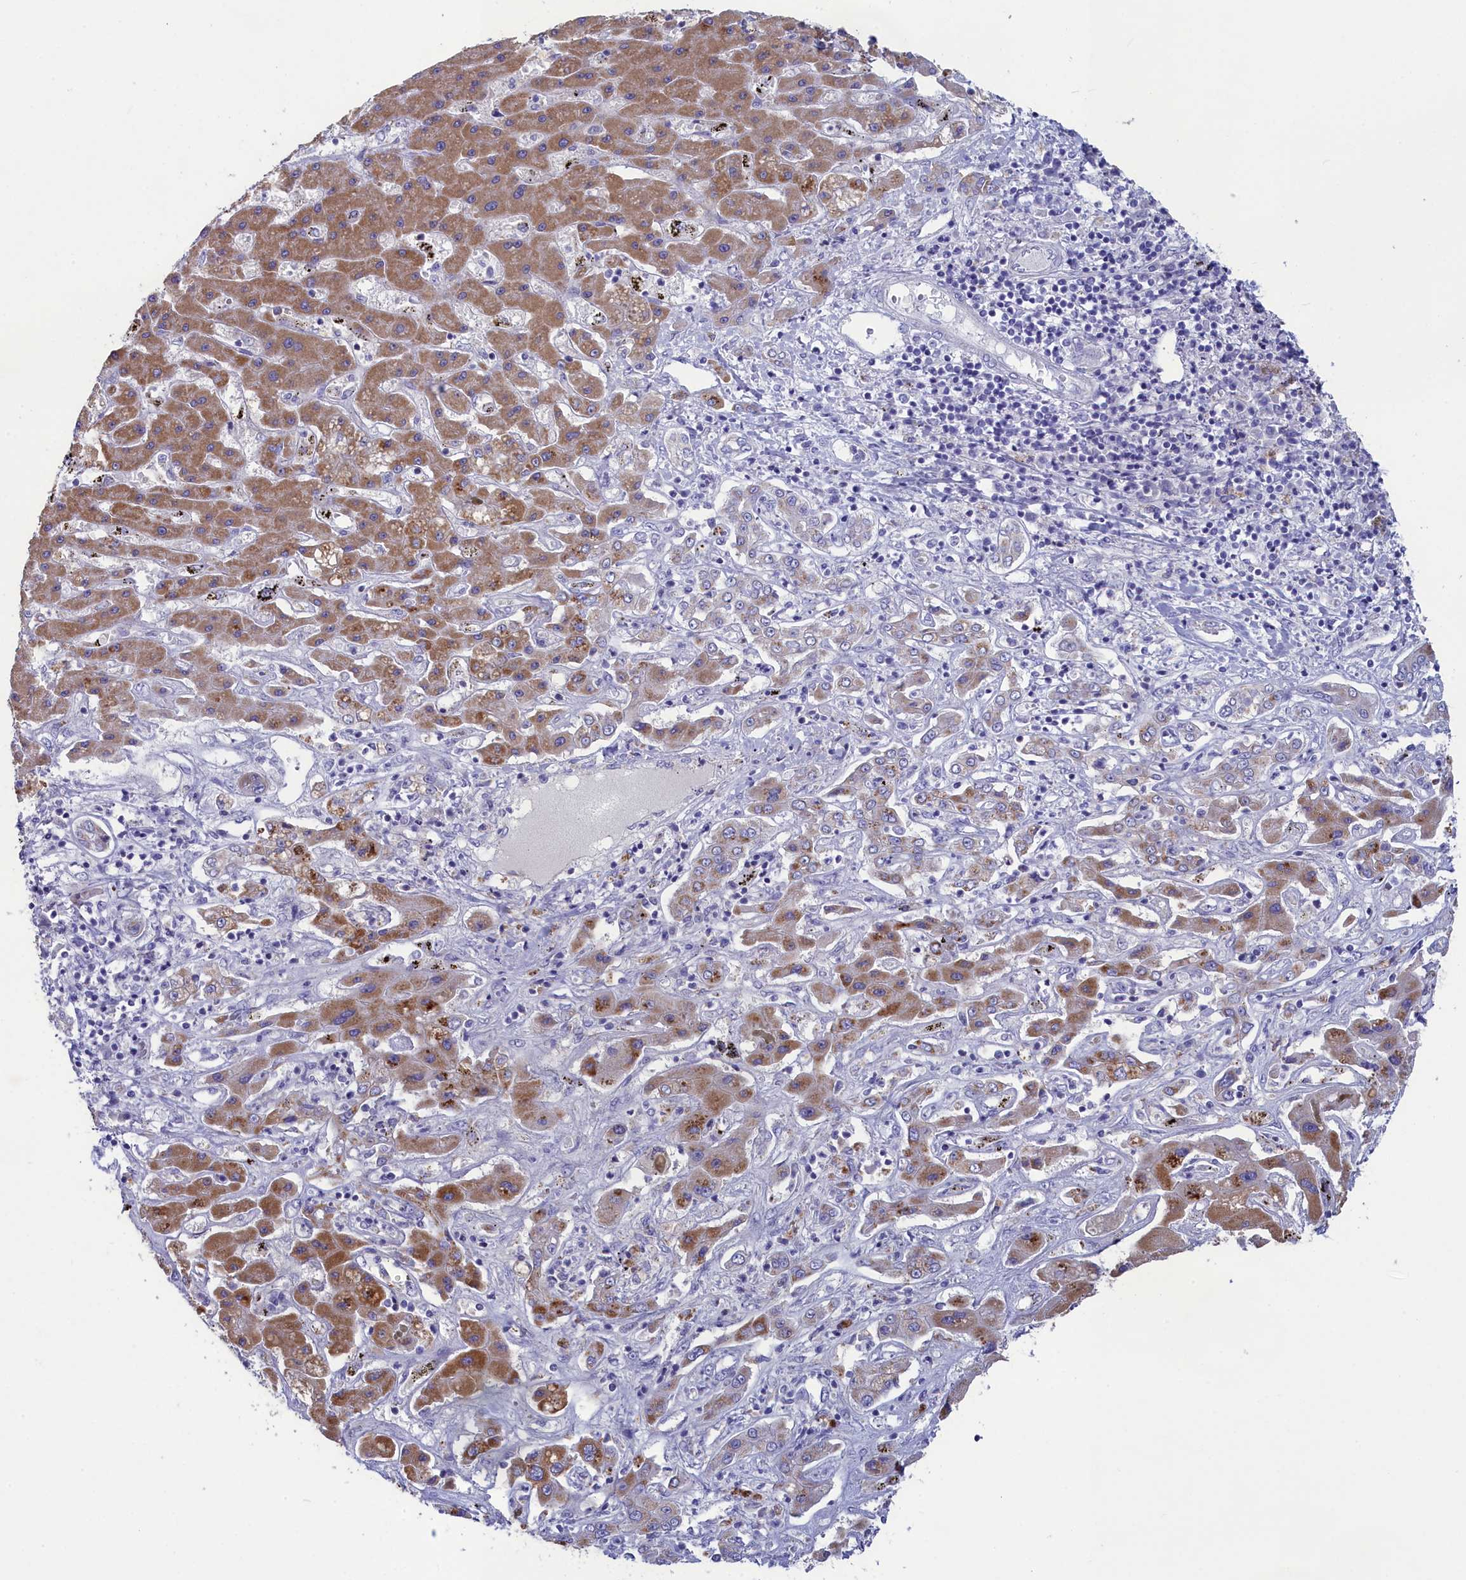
{"staining": {"intensity": "moderate", "quantity": "25%-75%", "location": "cytoplasmic/membranous"}, "tissue": "liver cancer", "cell_type": "Tumor cells", "image_type": "cancer", "snomed": [{"axis": "morphology", "description": "Cholangiocarcinoma"}, {"axis": "topography", "description": "Liver"}], "caption": "Brown immunohistochemical staining in liver cancer (cholangiocarcinoma) demonstrates moderate cytoplasmic/membranous staining in approximately 25%-75% of tumor cells.", "gene": "PRDM12", "patient": {"sex": "male", "age": 67}}